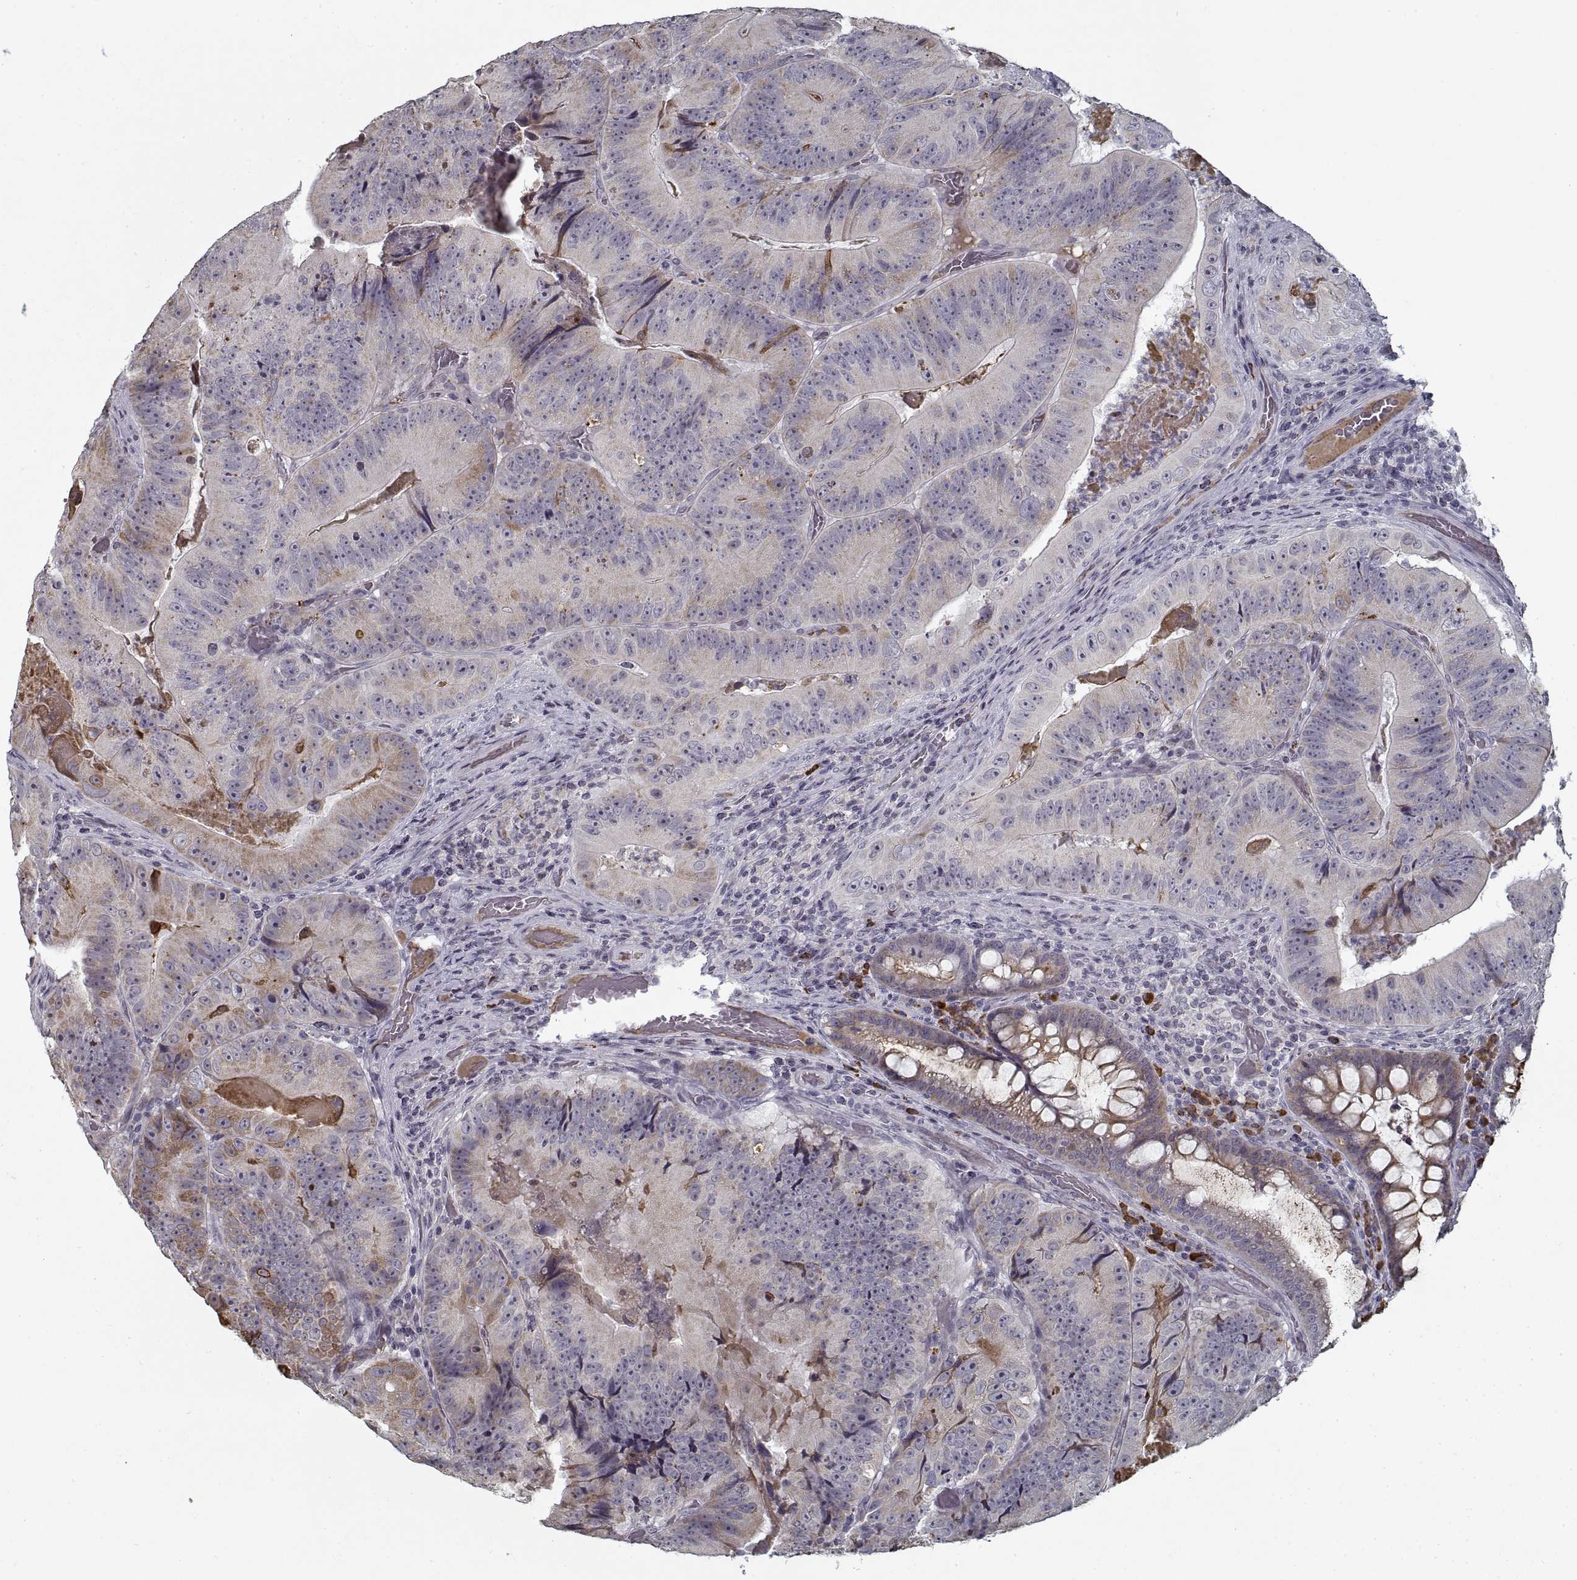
{"staining": {"intensity": "moderate", "quantity": "25%-75%", "location": "cytoplasmic/membranous"}, "tissue": "colorectal cancer", "cell_type": "Tumor cells", "image_type": "cancer", "snomed": [{"axis": "morphology", "description": "Adenocarcinoma, NOS"}, {"axis": "topography", "description": "Colon"}], "caption": "Tumor cells display medium levels of moderate cytoplasmic/membranous staining in about 25%-75% of cells in colorectal adenocarcinoma.", "gene": "GAD2", "patient": {"sex": "female", "age": 86}}